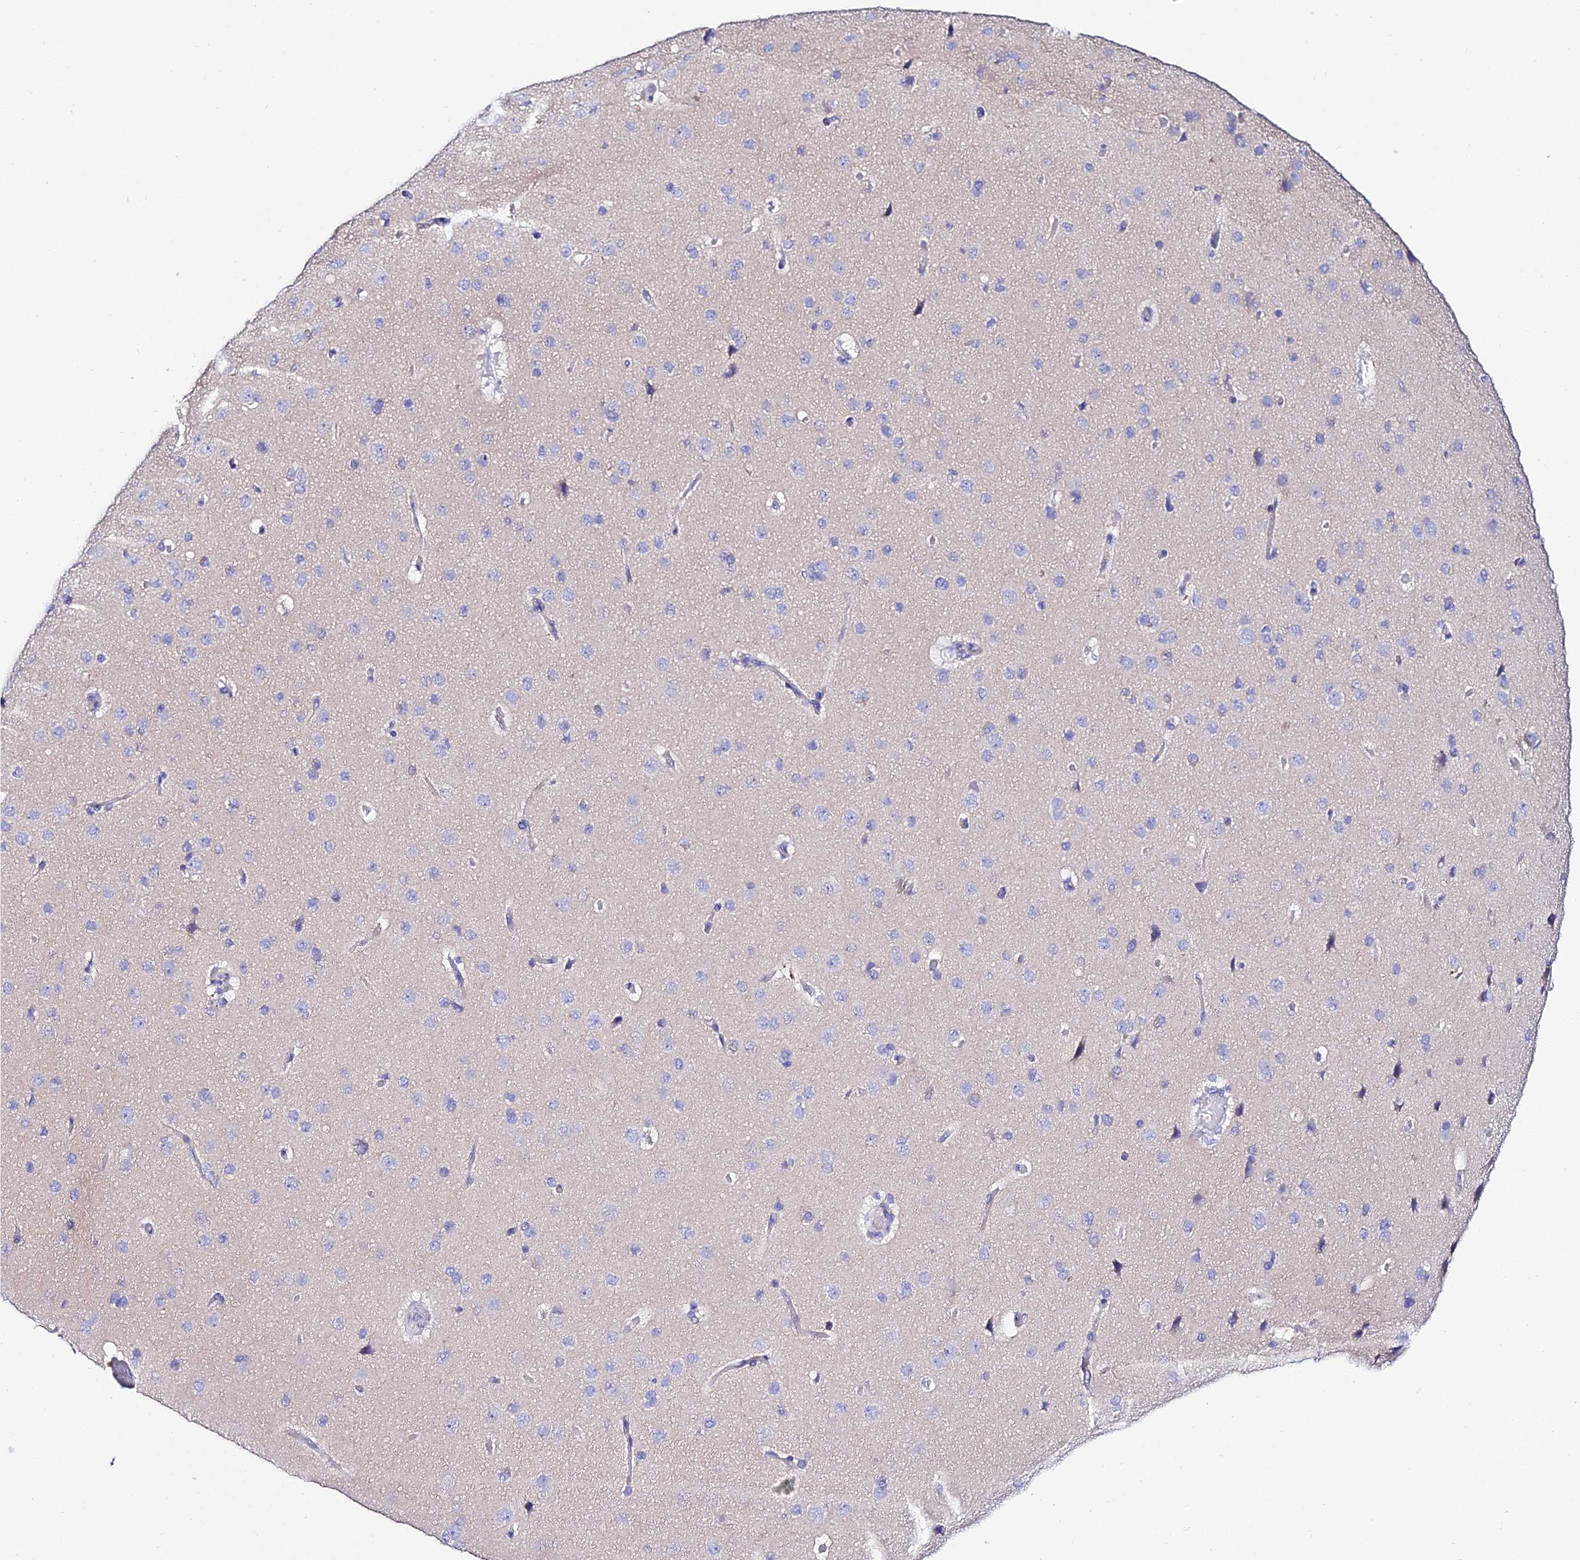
{"staining": {"intensity": "negative", "quantity": "none", "location": "none"}, "tissue": "cerebral cortex", "cell_type": "Endothelial cells", "image_type": "normal", "snomed": [{"axis": "morphology", "description": "Normal tissue, NOS"}, {"axis": "topography", "description": "Cerebral cortex"}], "caption": "The photomicrograph displays no significant expression in endothelial cells of cerebral cortex. (Brightfield microscopy of DAB immunohistochemistry at high magnification).", "gene": "TMEM117", "patient": {"sex": "male", "age": 62}}